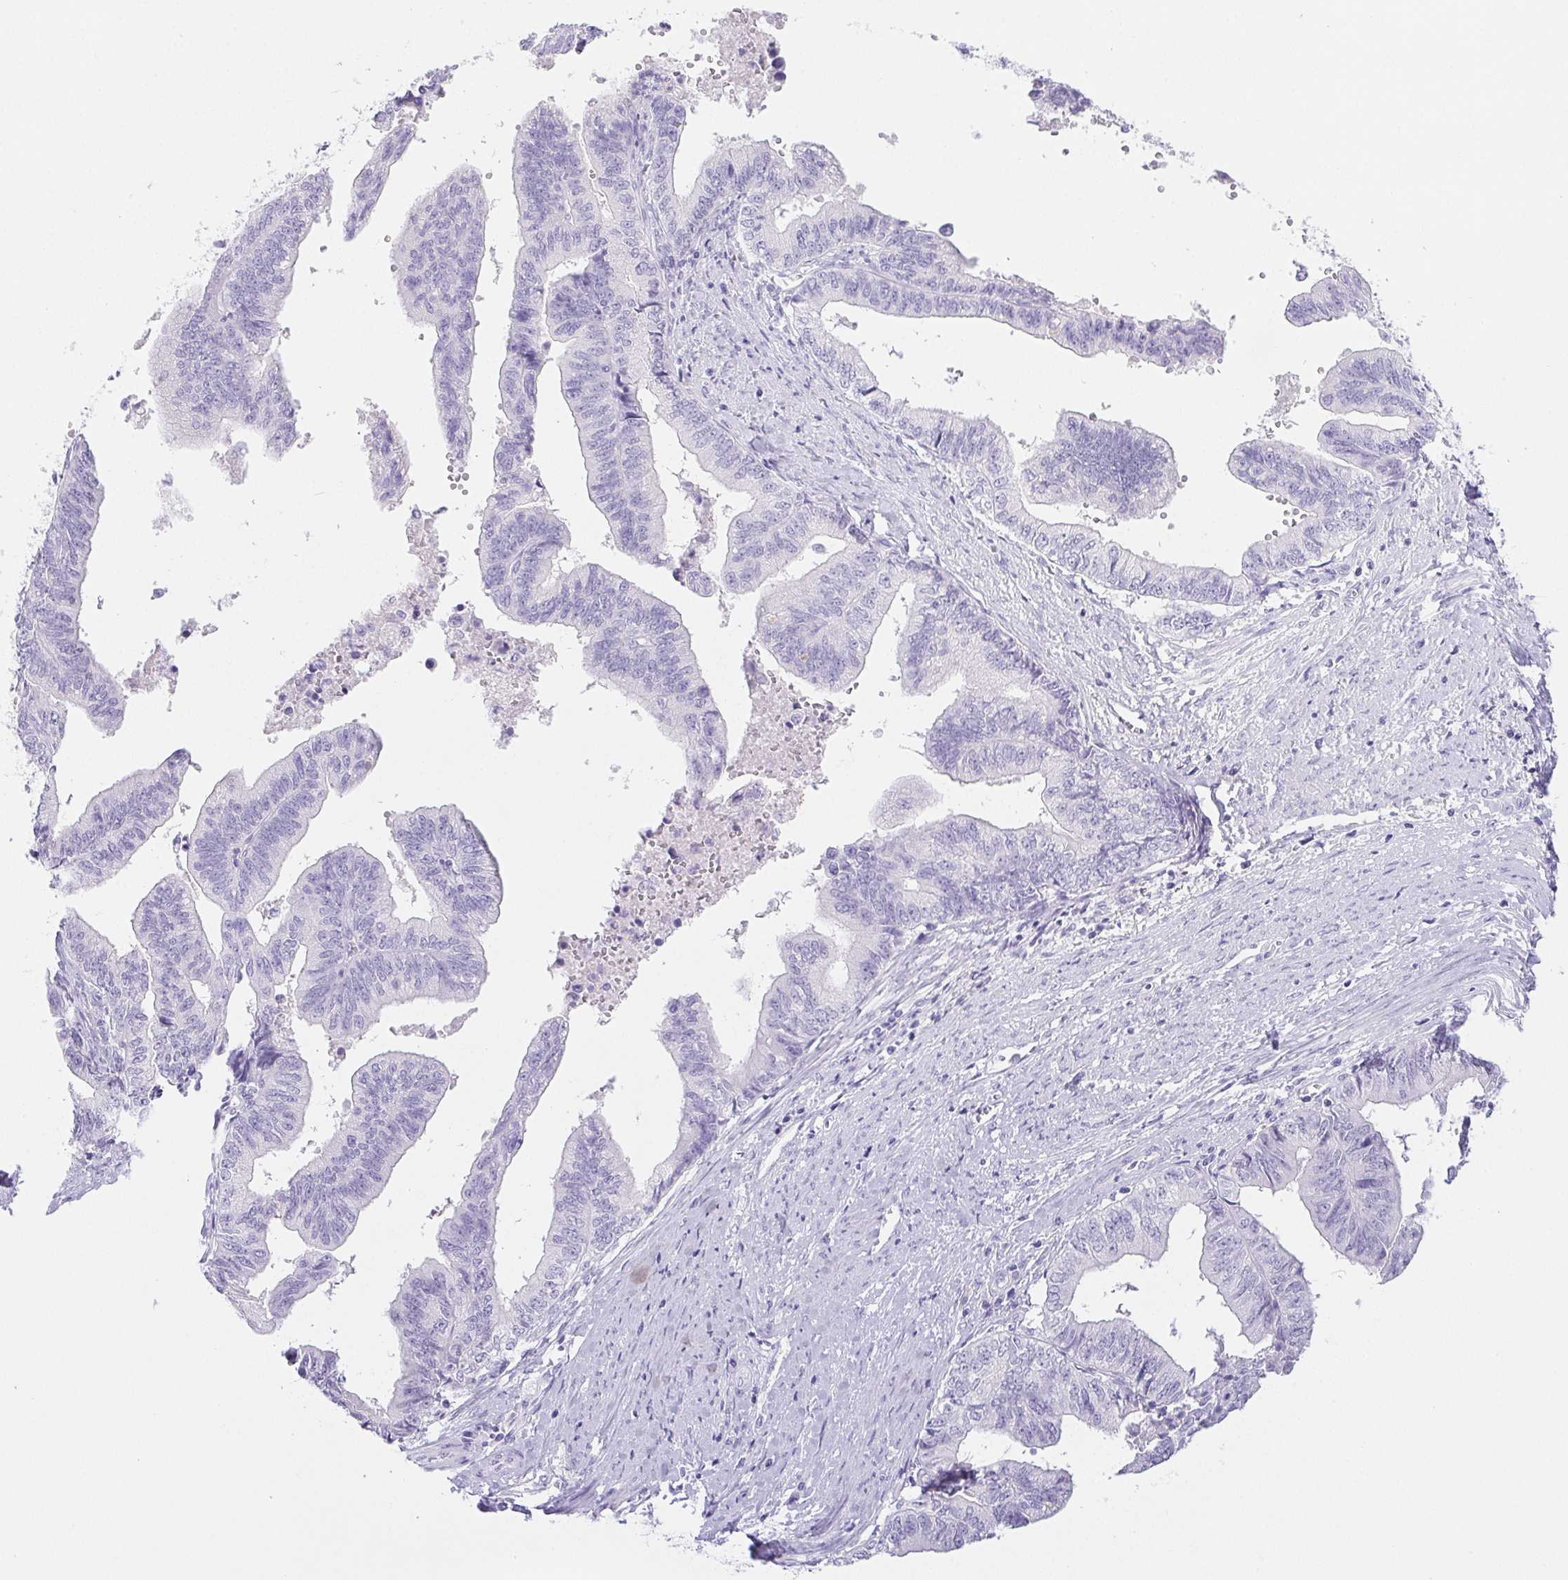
{"staining": {"intensity": "negative", "quantity": "none", "location": "none"}, "tissue": "endometrial cancer", "cell_type": "Tumor cells", "image_type": "cancer", "snomed": [{"axis": "morphology", "description": "Adenocarcinoma, NOS"}, {"axis": "topography", "description": "Endometrium"}], "caption": "The image reveals no significant expression in tumor cells of adenocarcinoma (endometrial).", "gene": "PNLIP", "patient": {"sex": "female", "age": 65}}